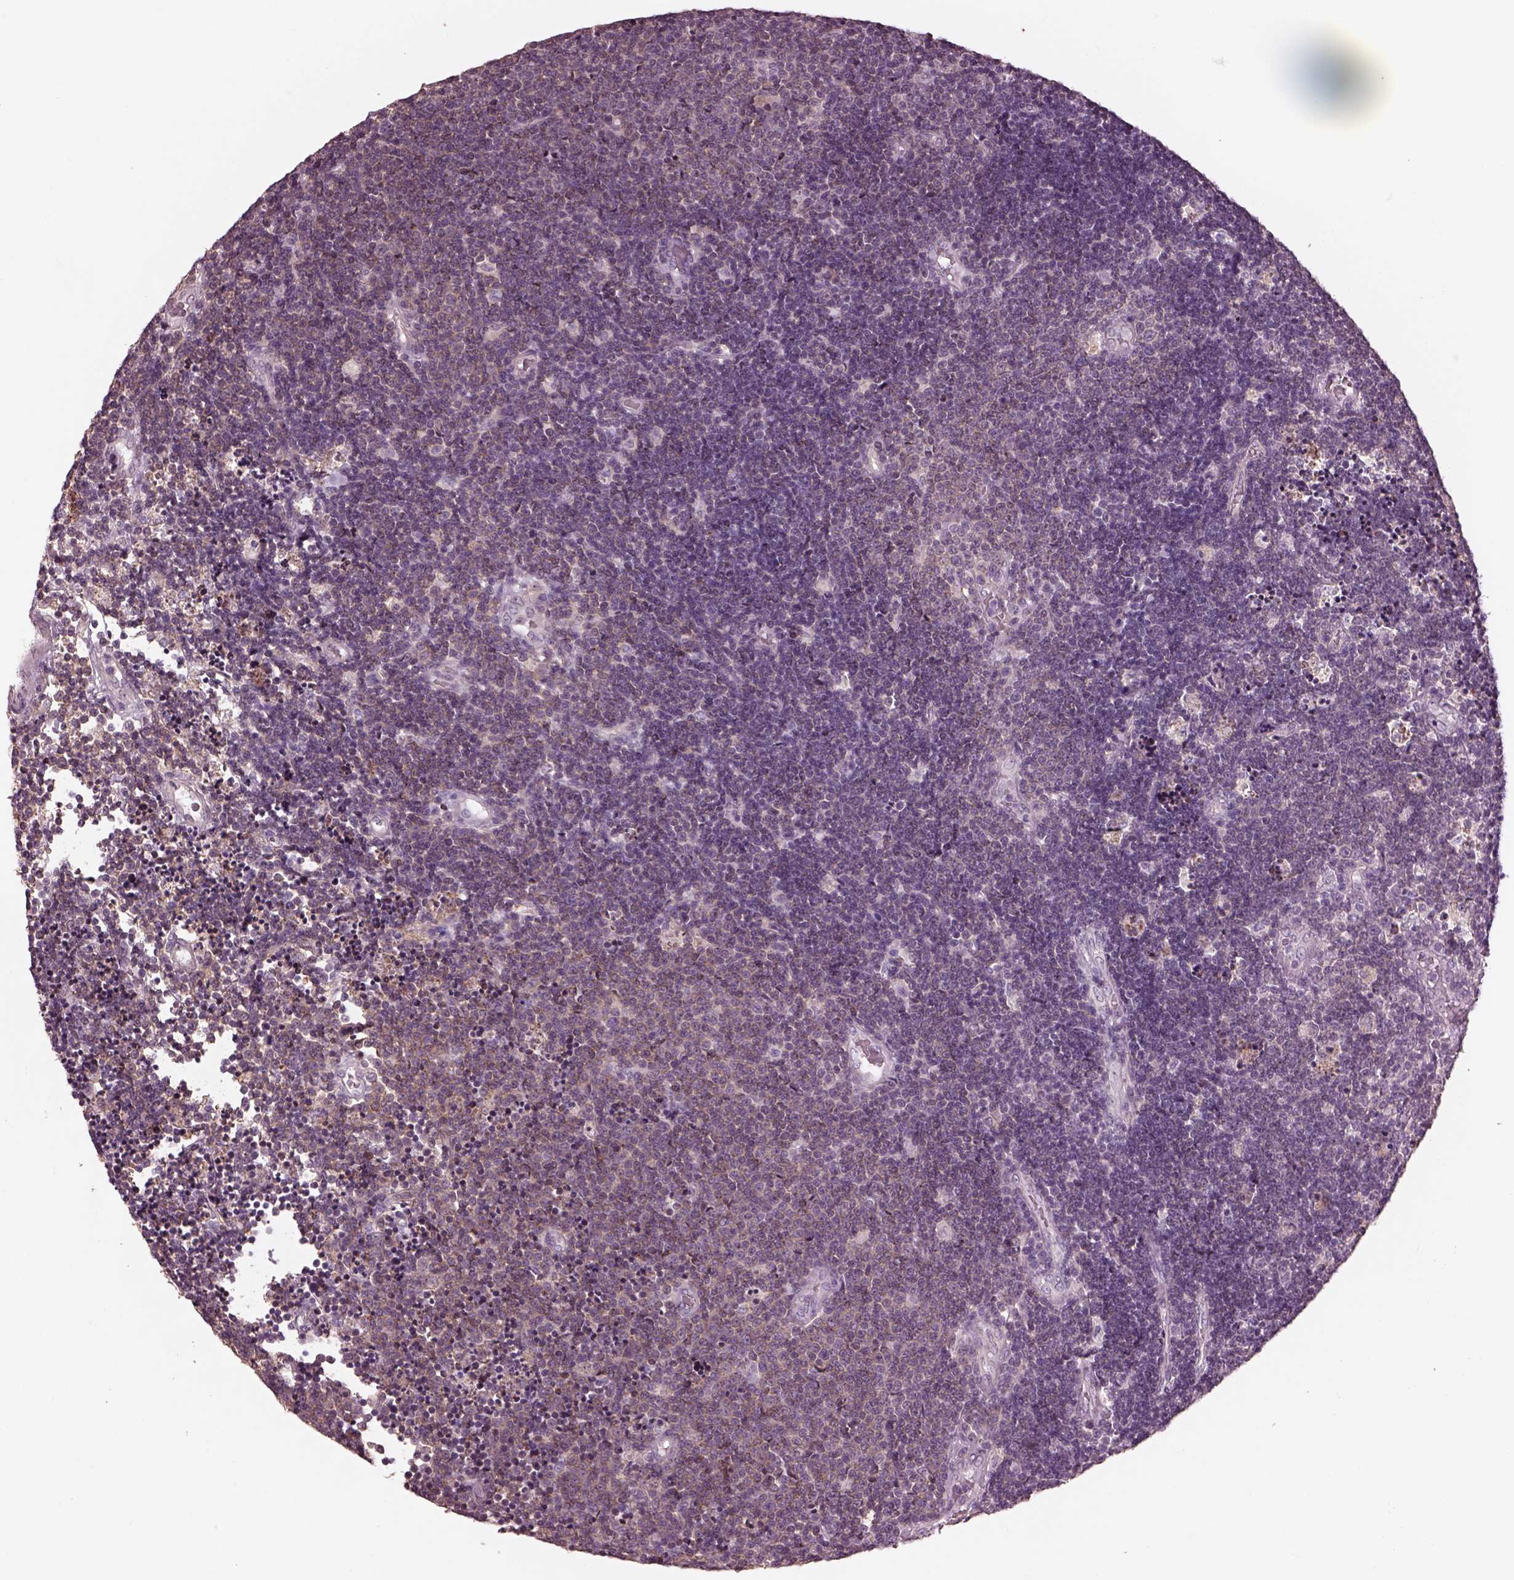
{"staining": {"intensity": "negative", "quantity": "none", "location": "none"}, "tissue": "lymphoma", "cell_type": "Tumor cells", "image_type": "cancer", "snomed": [{"axis": "morphology", "description": "Malignant lymphoma, non-Hodgkin's type, Low grade"}, {"axis": "topography", "description": "Brain"}], "caption": "The immunohistochemistry (IHC) photomicrograph has no significant staining in tumor cells of malignant lymphoma, non-Hodgkin's type (low-grade) tissue.", "gene": "SRI", "patient": {"sex": "female", "age": 66}}